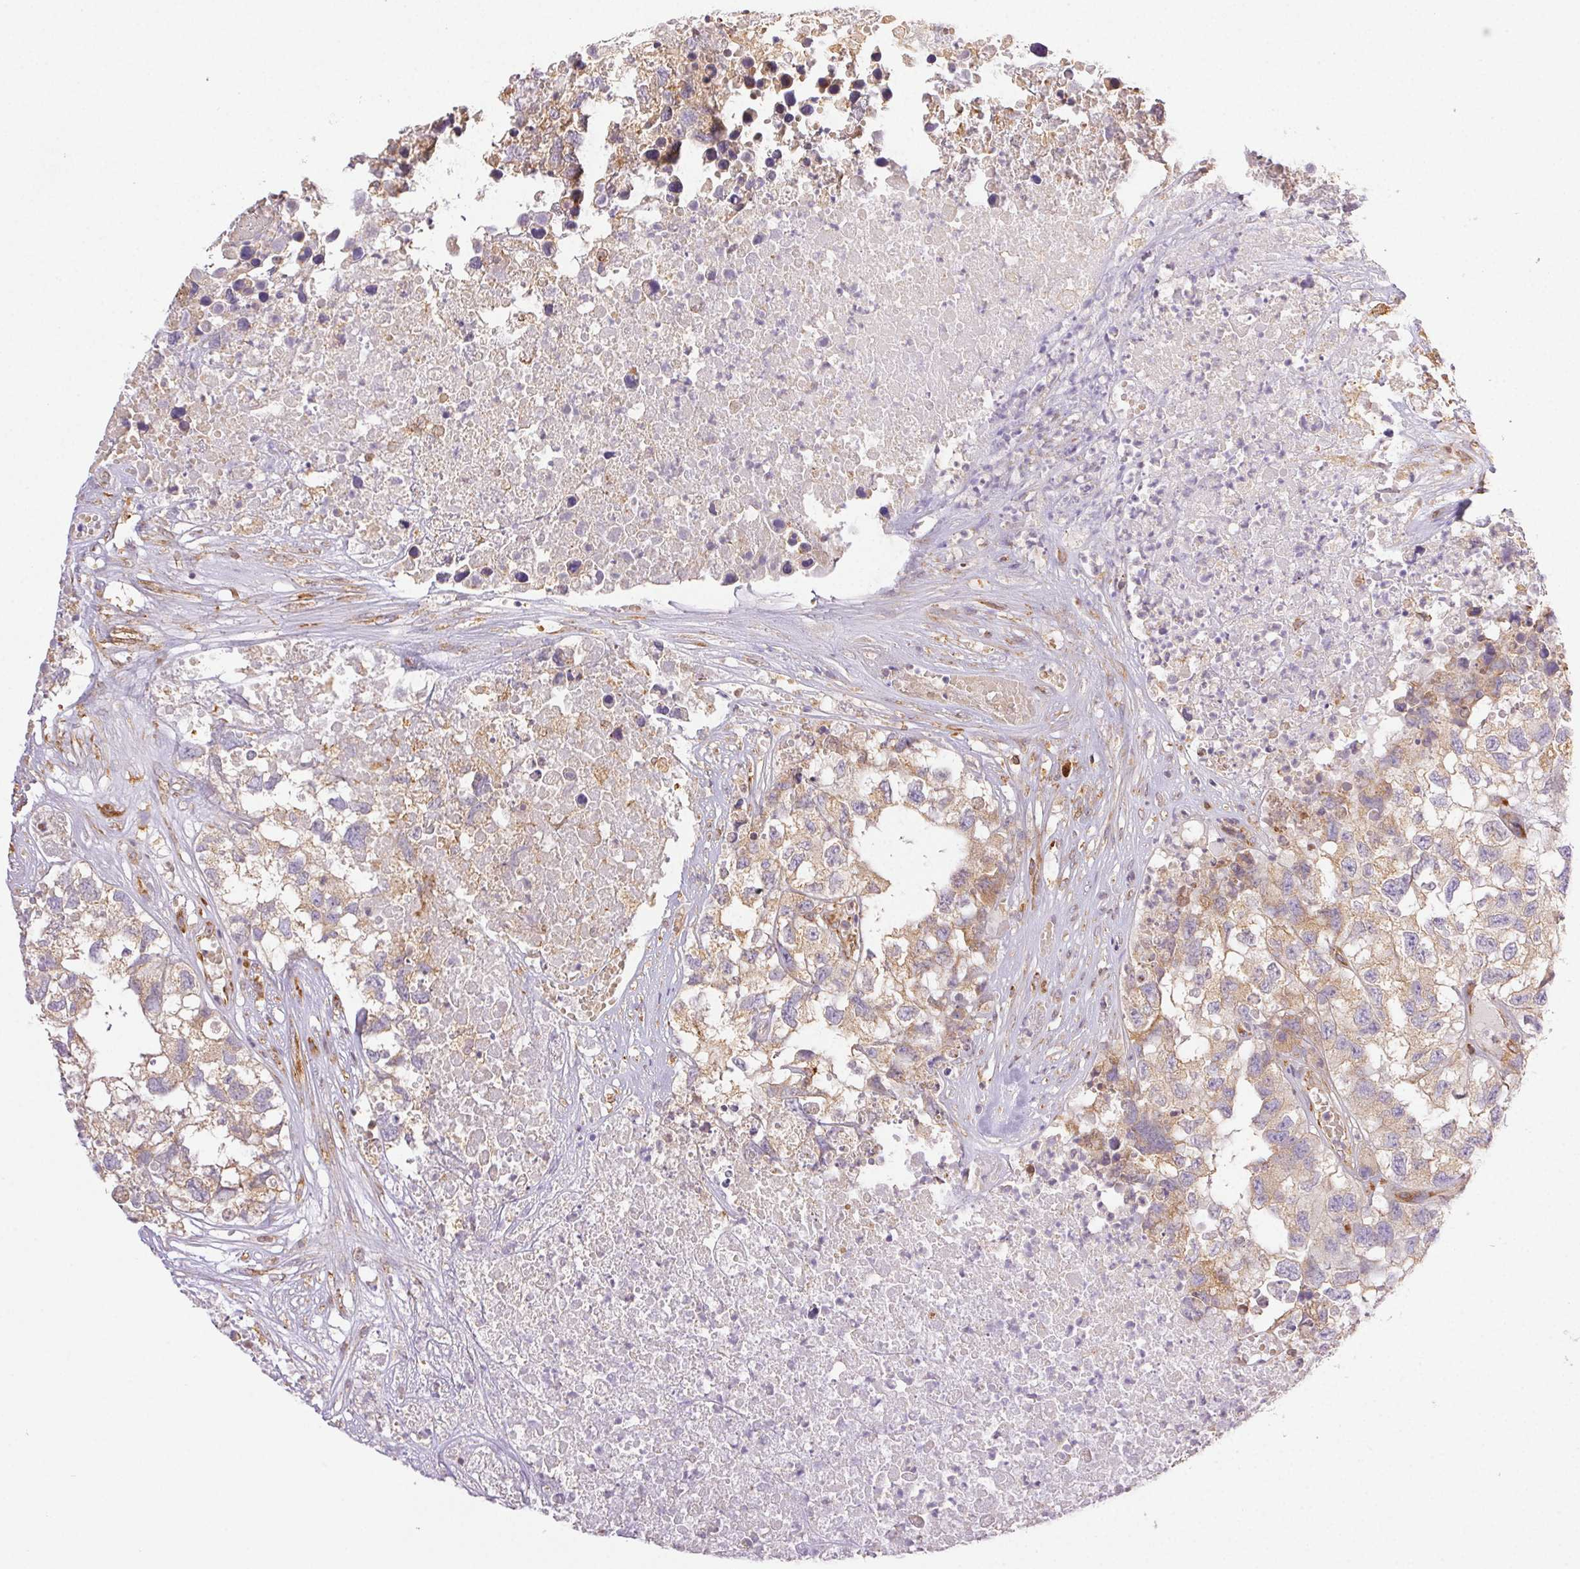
{"staining": {"intensity": "weak", "quantity": ">75%", "location": "cytoplasmic/membranous"}, "tissue": "testis cancer", "cell_type": "Tumor cells", "image_type": "cancer", "snomed": [{"axis": "morphology", "description": "Carcinoma, Embryonal, NOS"}, {"axis": "topography", "description": "Testis"}], "caption": "DAB (3,3'-diaminobenzidine) immunohistochemical staining of embryonal carcinoma (testis) reveals weak cytoplasmic/membranous protein expression in approximately >75% of tumor cells.", "gene": "ENTREP1", "patient": {"sex": "male", "age": 83}}